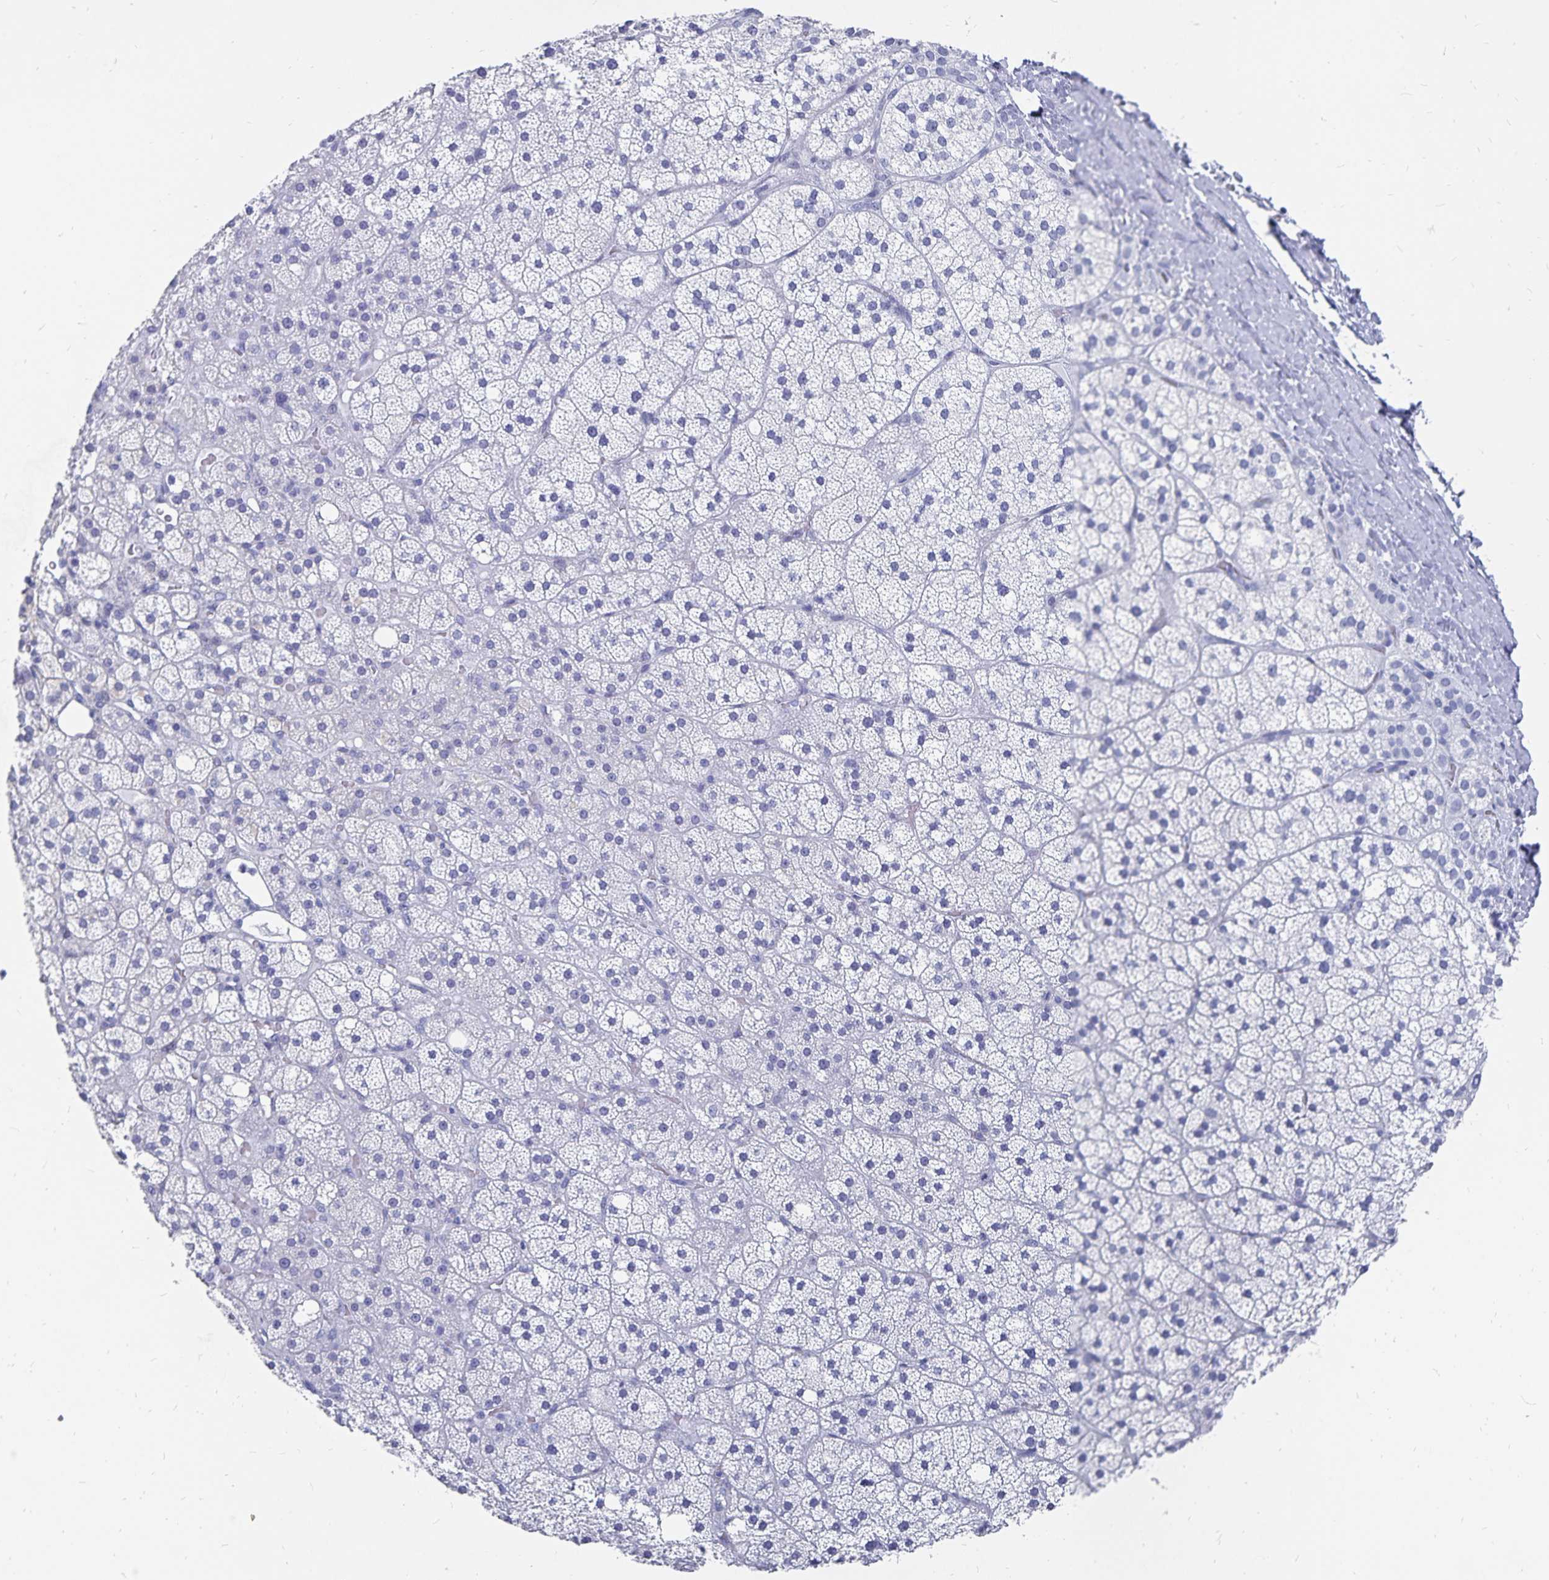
{"staining": {"intensity": "negative", "quantity": "none", "location": "none"}, "tissue": "adrenal gland", "cell_type": "Glandular cells", "image_type": "normal", "snomed": [{"axis": "morphology", "description": "Normal tissue, NOS"}, {"axis": "topography", "description": "Adrenal gland"}], "caption": "The micrograph shows no staining of glandular cells in normal adrenal gland. (Immunohistochemistry (ihc), brightfield microscopy, high magnification).", "gene": "ADH1A", "patient": {"sex": "male", "age": 53}}